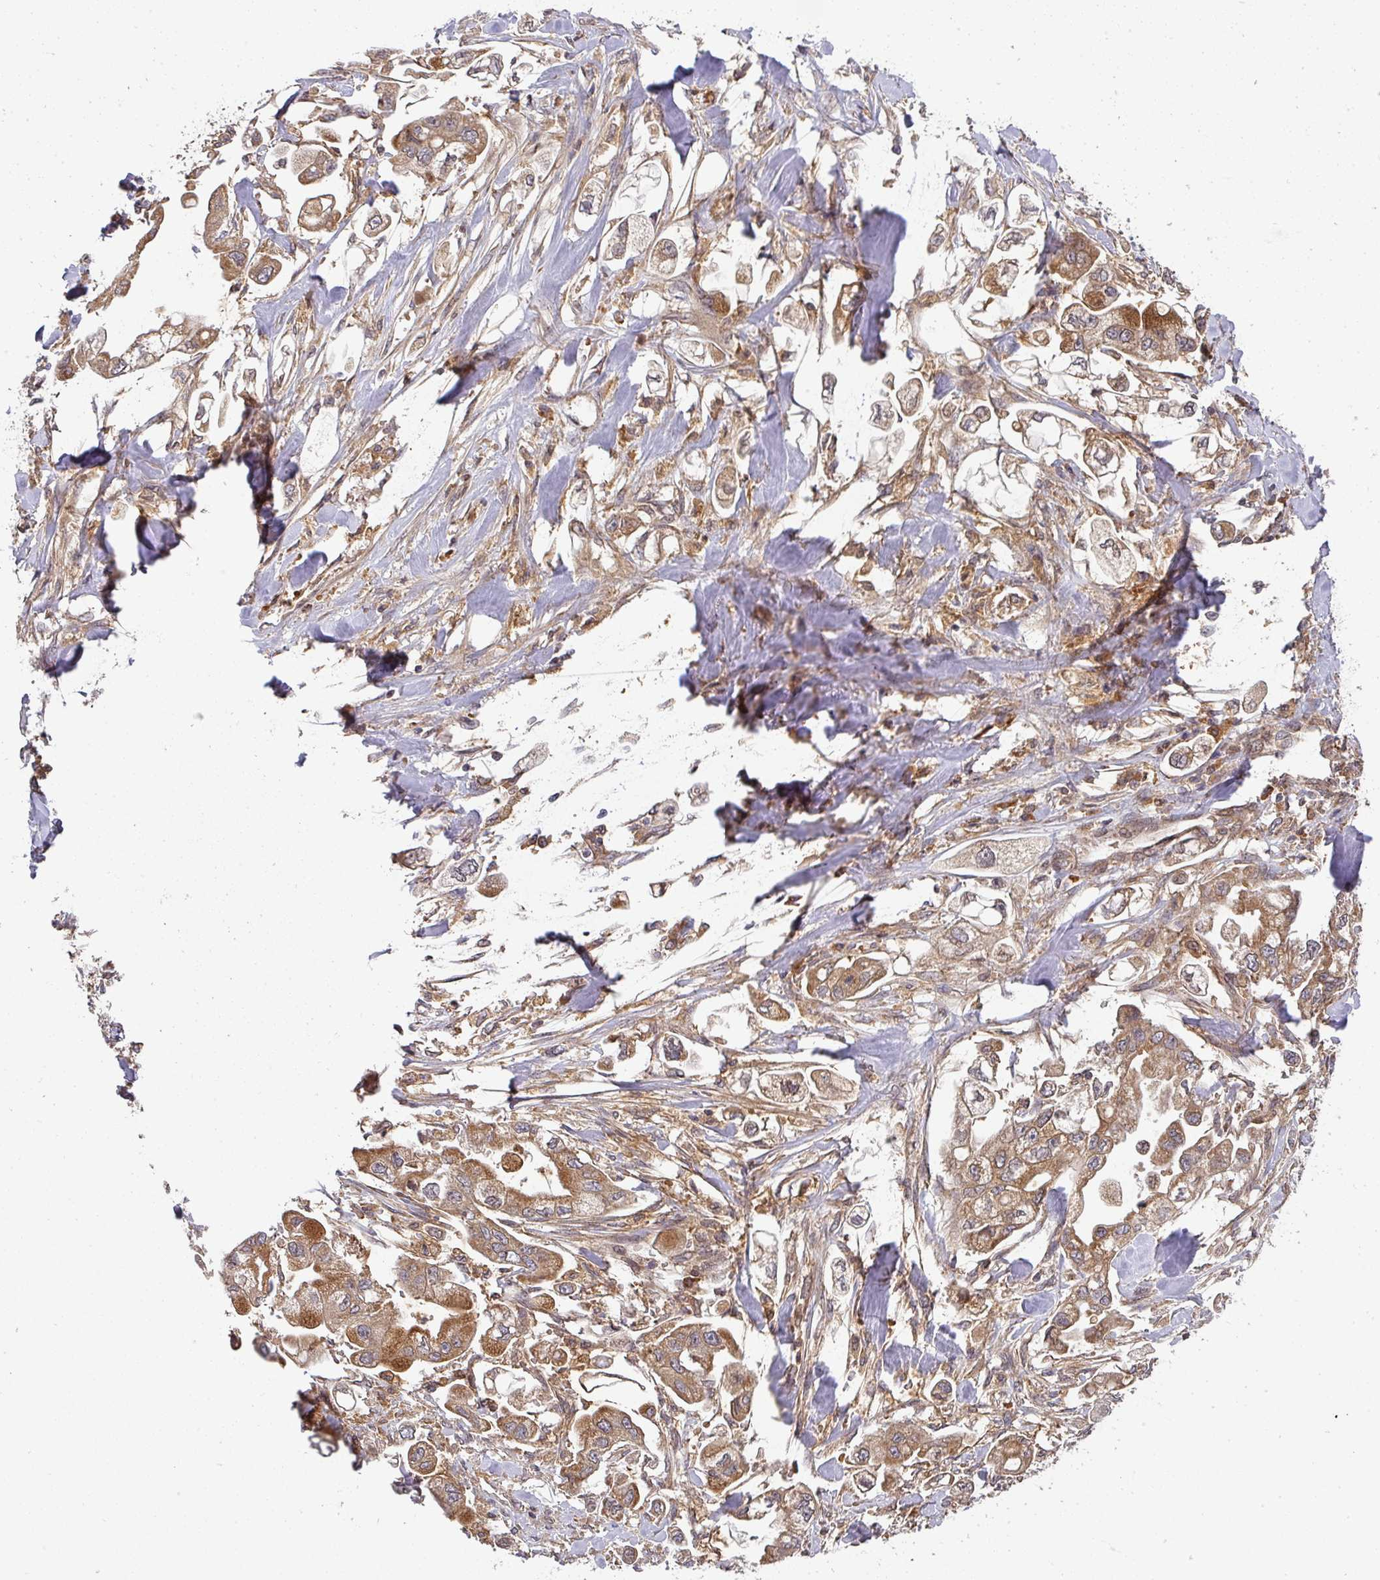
{"staining": {"intensity": "moderate", "quantity": ">75%", "location": "cytoplasmic/membranous"}, "tissue": "stomach cancer", "cell_type": "Tumor cells", "image_type": "cancer", "snomed": [{"axis": "morphology", "description": "Adenocarcinoma, NOS"}, {"axis": "topography", "description": "Stomach"}], "caption": "Protein staining reveals moderate cytoplasmic/membranous expression in approximately >75% of tumor cells in adenocarcinoma (stomach). The protein of interest is shown in brown color, while the nuclei are stained blue.", "gene": "MALSU1", "patient": {"sex": "male", "age": 62}}